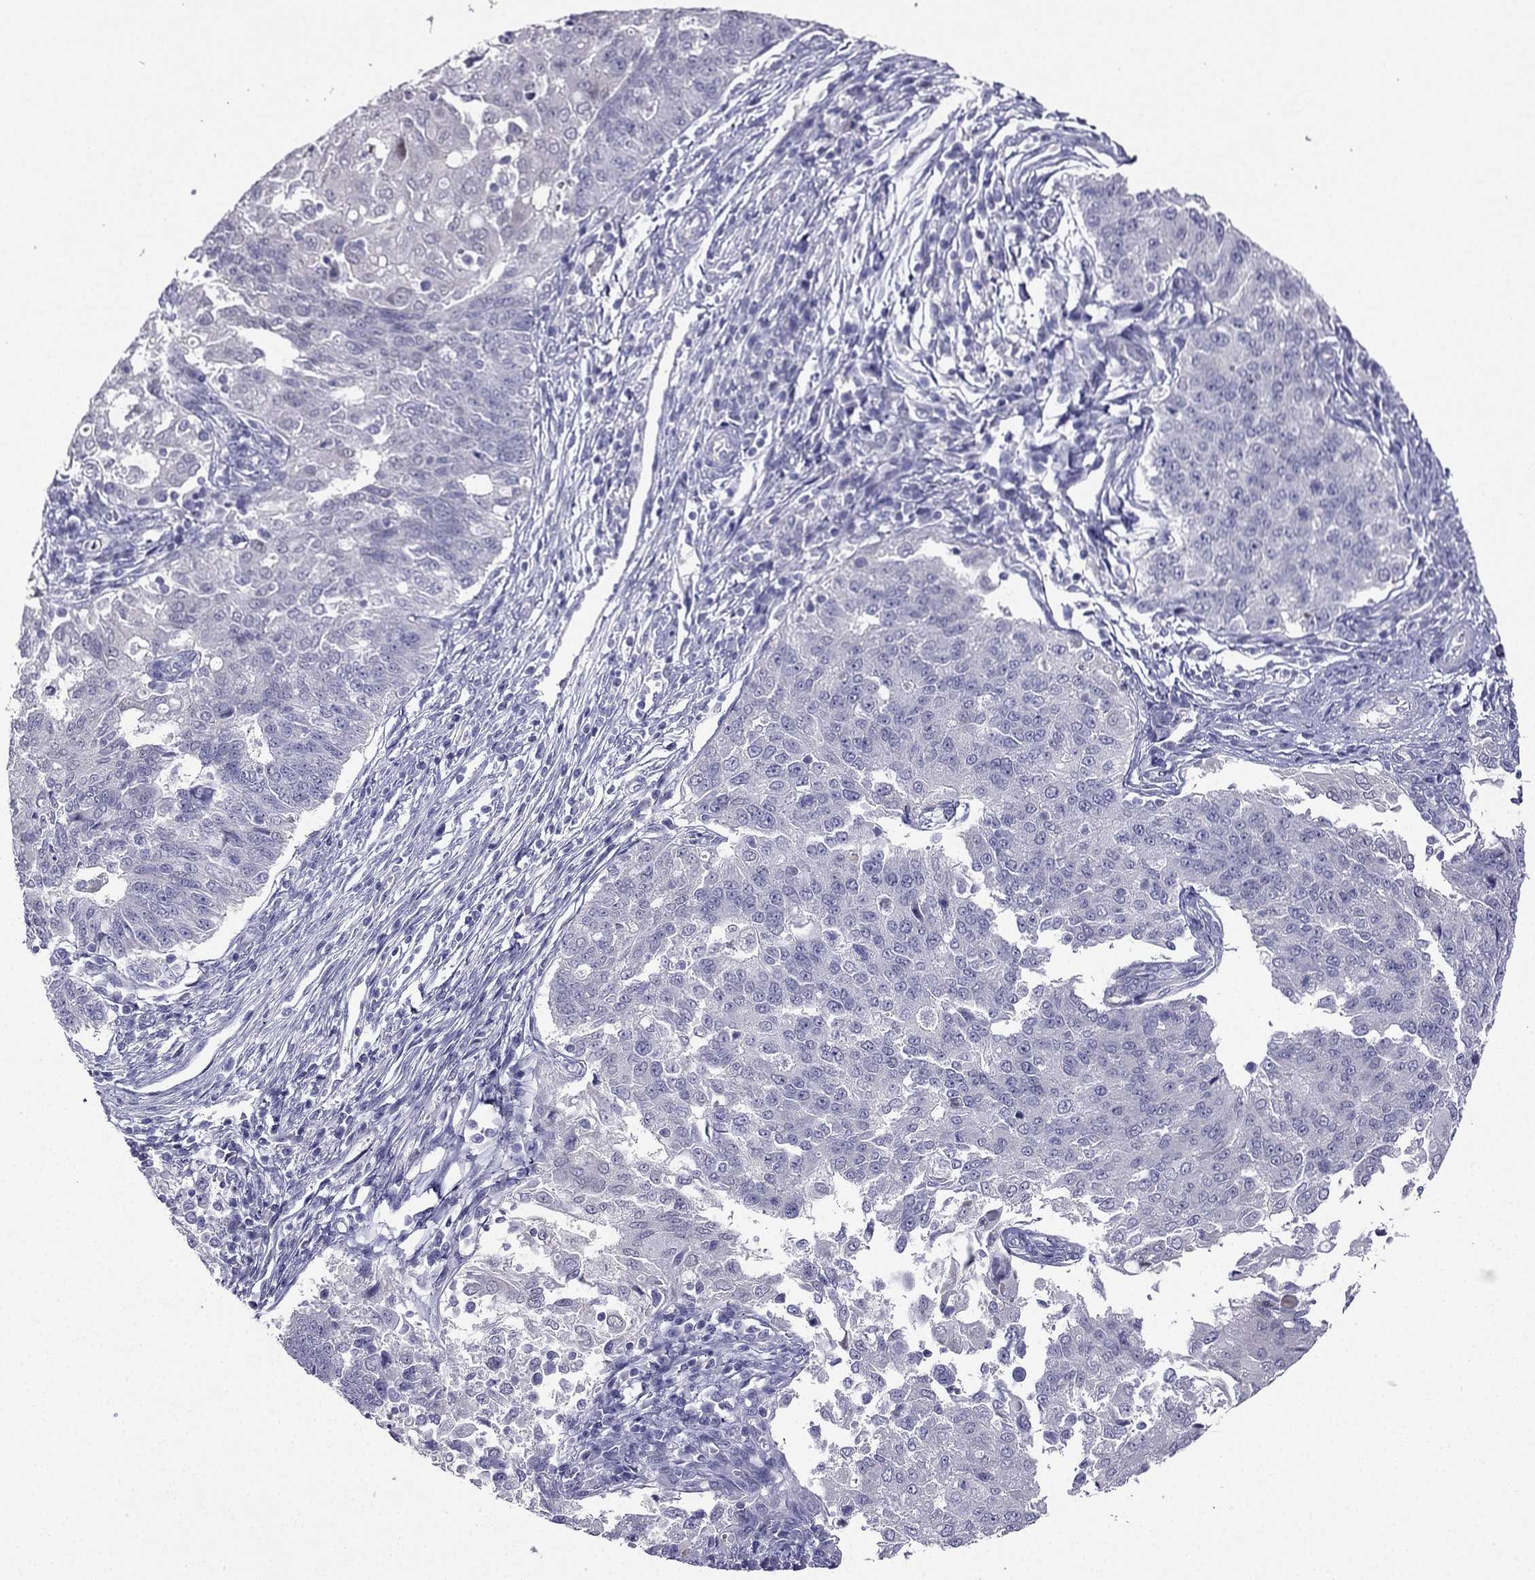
{"staining": {"intensity": "negative", "quantity": "none", "location": "none"}, "tissue": "endometrial cancer", "cell_type": "Tumor cells", "image_type": "cancer", "snomed": [{"axis": "morphology", "description": "Adenocarcinoma, NOS"}, {"axis": "topography", "description": "Endometrium"}], "caption": "Tumor cells show no significant staining in endometrial cancer. The staining was performed using DAB (3,3'-diaminobenzidine) to visualize the protein expression in brown, while the nuclei were stained in blue with hematoxylin (Magnification: 20x).", "gene": "KCNJ10", "patient": {"sex": "female", "age": 43}}